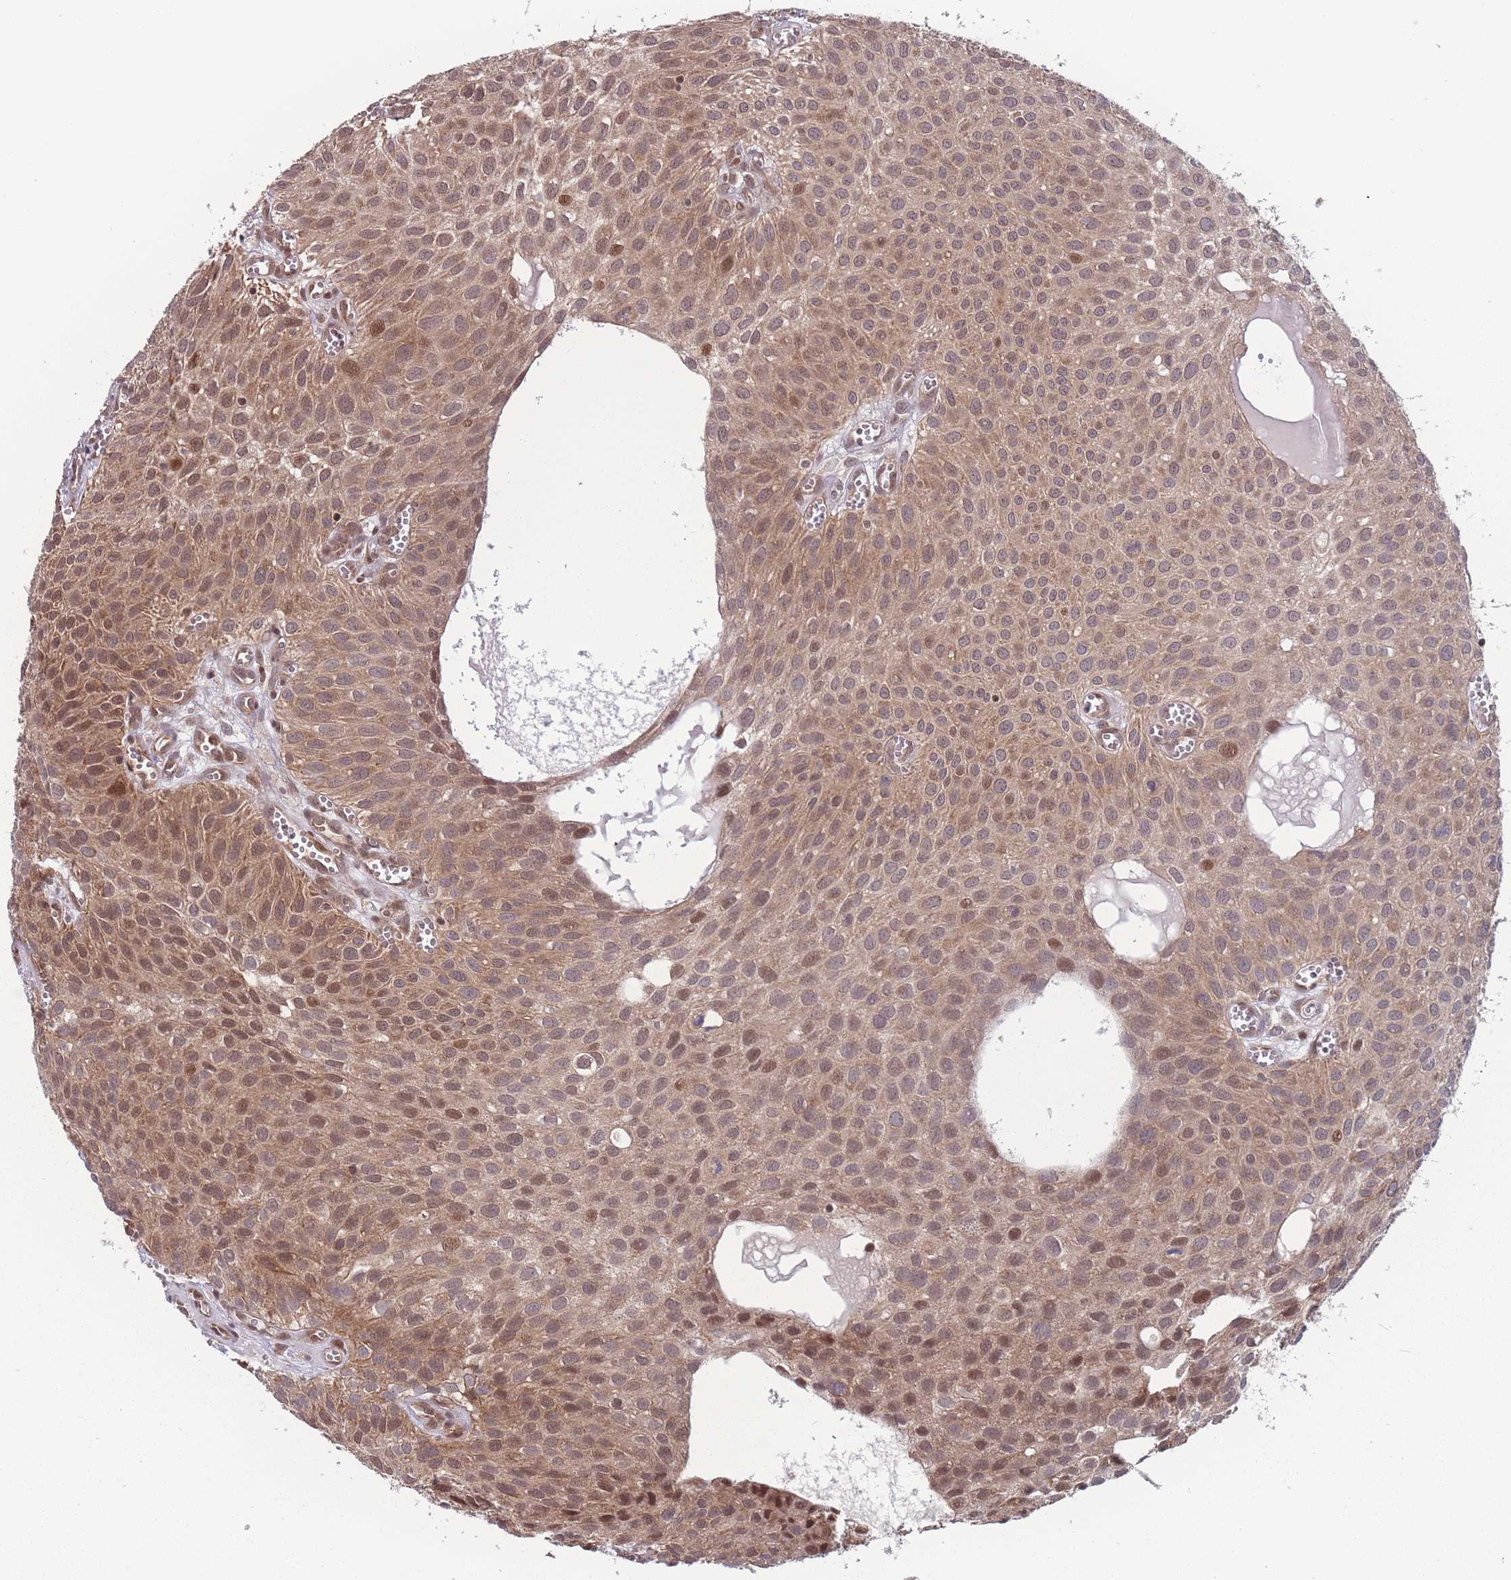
{"staining": {"intensity": "moderate", "quantity": ">75%", "location": "cytoplasmic/membranous,nuclear"}, "tissue": "urothelial cancer", "cell_type": "Tumor cells", "image_type": "cancer", "snomed": [{"axis": "morphology", "description": "Urothelial carcinoma, Low grade"}, {"axis": "topography", "description": "Urinary bladder"}], "caption": "There is medium levels of moderate cytoplasmic/membranous and nuclear staining in tumor cells of urothelial carcinoma (low-grade), as demonstrated by immunohistochemical staining (brown color).", "gene": "RPS18", "patient": {"sex": "male", "age": 88}}